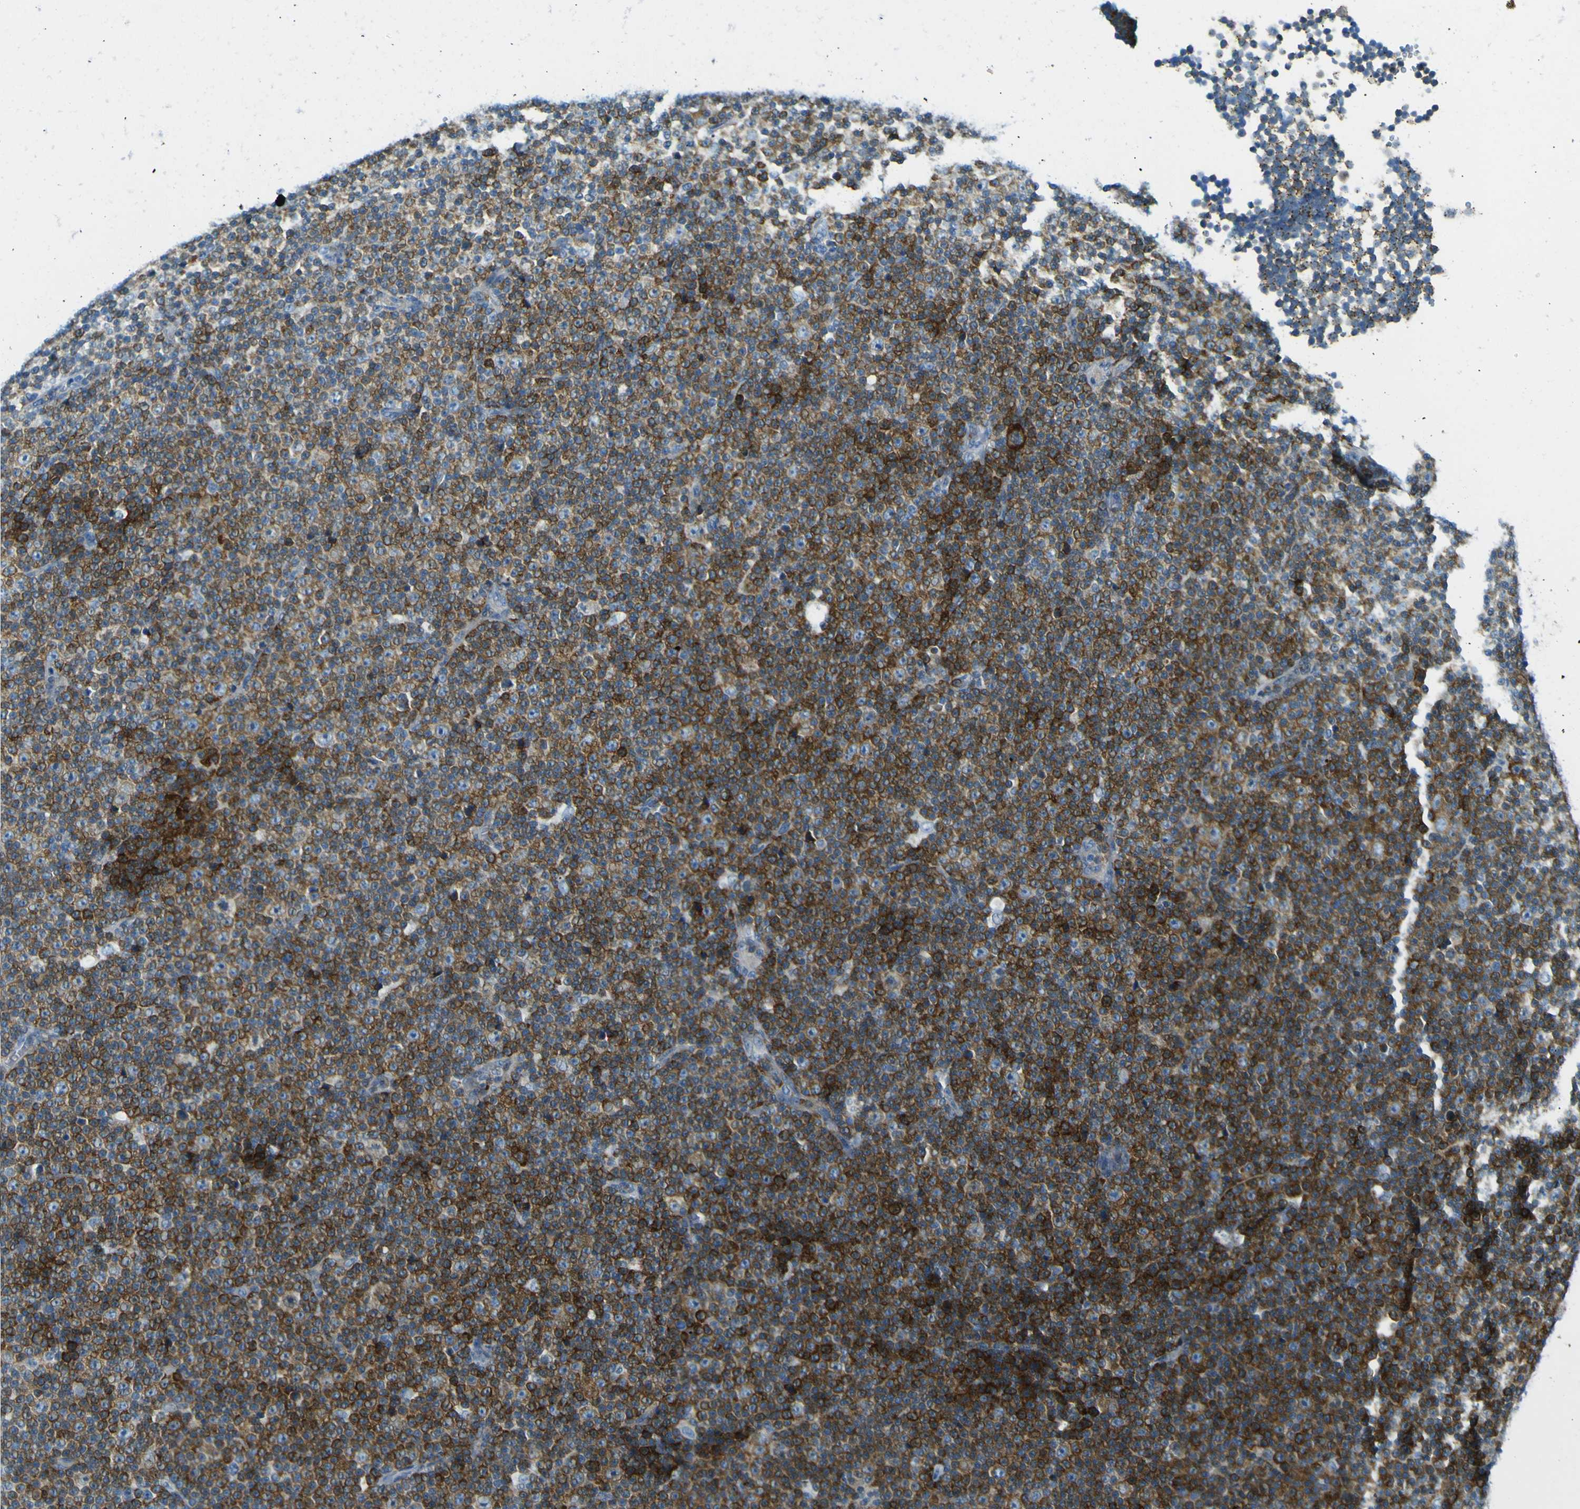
{"staining": {"intensity": "strong", "quantity": "25%-75%", "location": "cytoplasmic/membranous"}, "tissue": "lymphoma", "cell_type": "Tumor cells", "image_type": "cancer", "snomed": [{"axis": "morphology", "description": "Malignant lymphoma, non-Hodgkin's type, Low grade"}, {"axis": "topography", "description": "Lymph node"}], "caption": "IHC of human malignant lymphoma, non-Hodgkin's type (low-grade) exhibits high levels of strong cytoplasmic/membranous expression in approximately 25%-75% of tumor cells.", "gene": "SORCS1", "patient": {"sex": "female", "age": 67}}